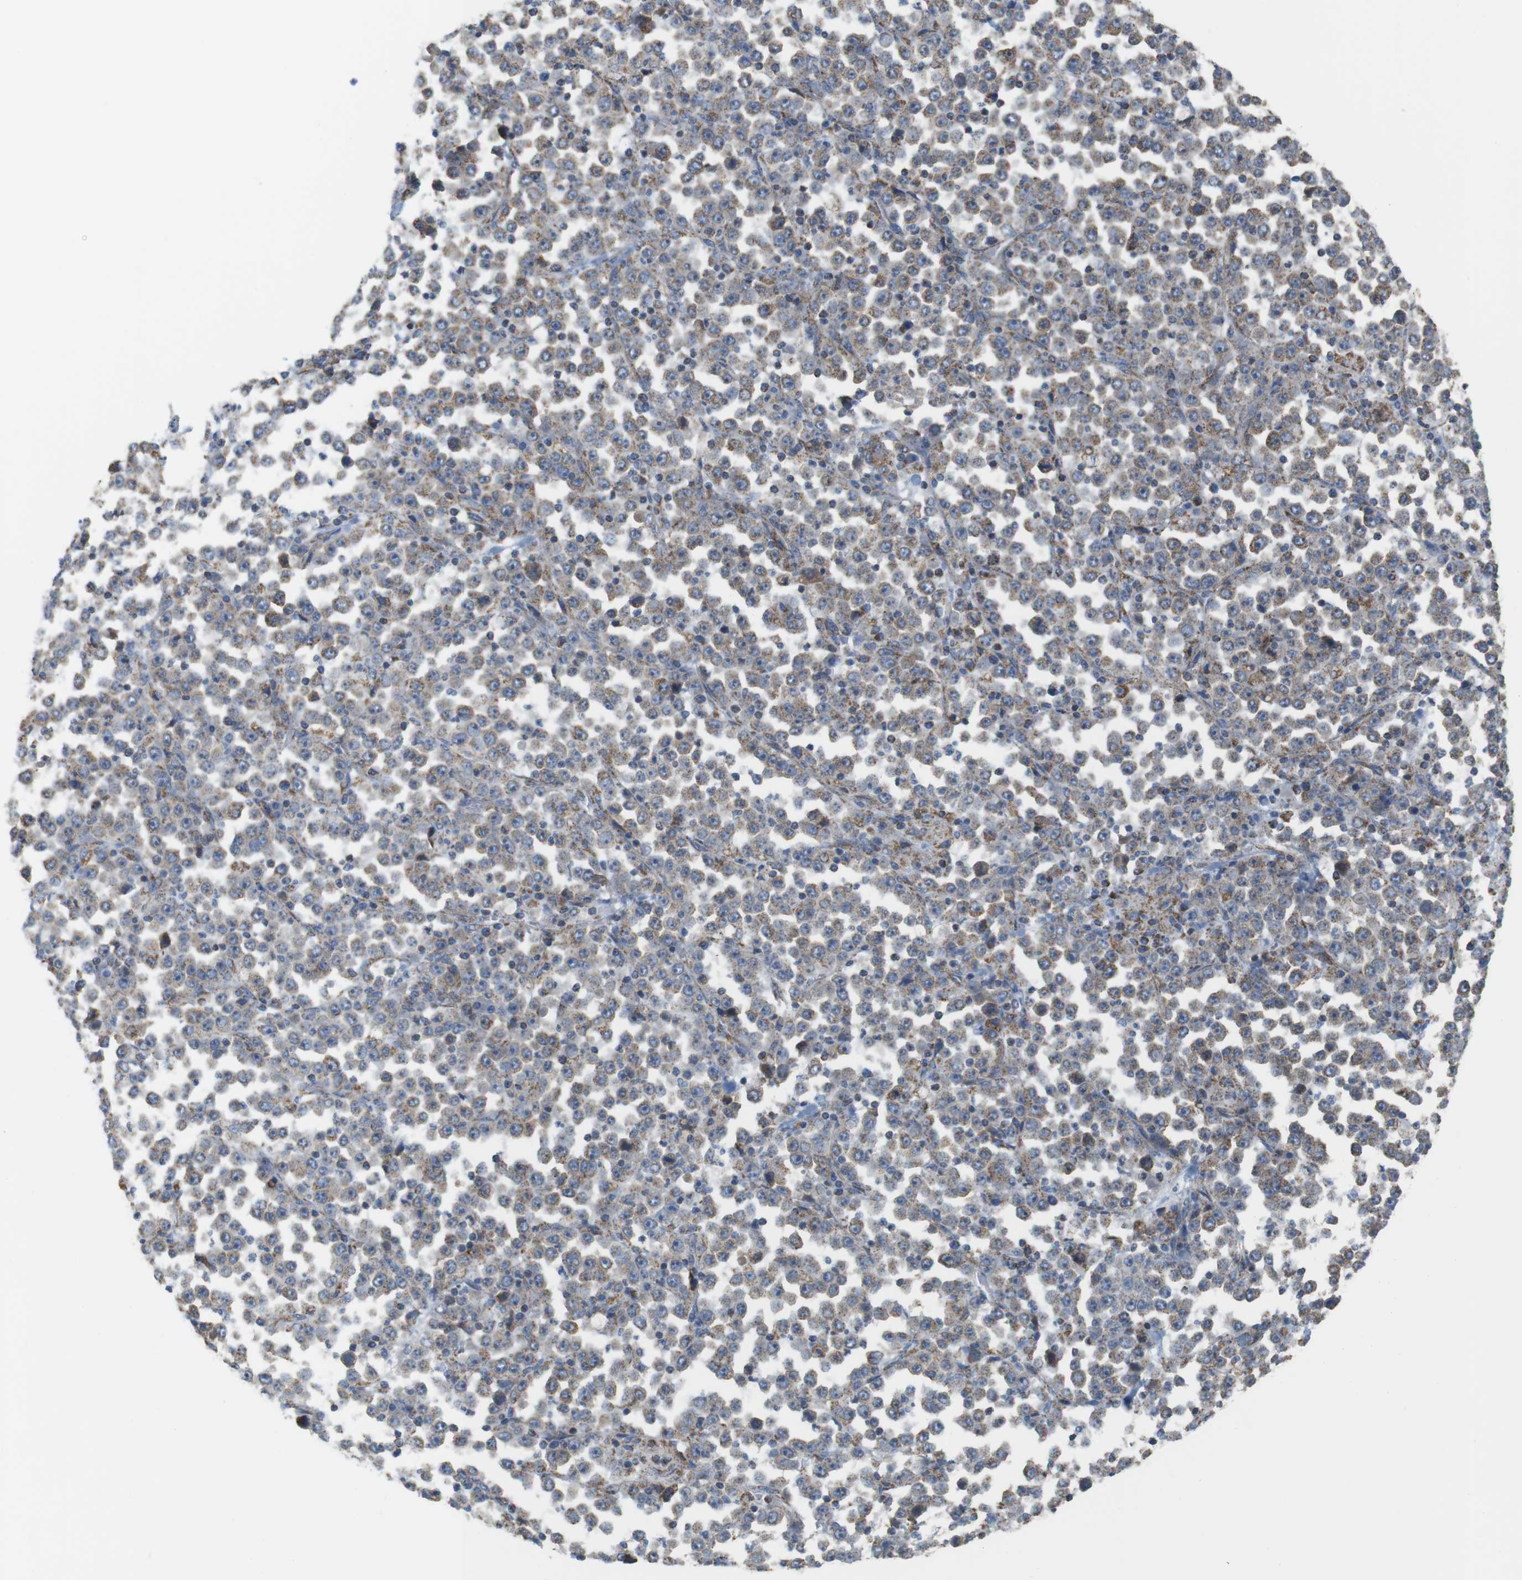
{"staining": {"intensity": "weak", "quantity": ">75%", "location": "cytoplasmic/membranous"}, "tissue": "stomach cancer", "cell_type": "Tumor cells", "image_type": "cancer", "snomed": [{"axis": "morphology", "description": "Normal tissue, NOS"}, {"axis": "morphology", "description": "Adenocarcinoma, NOS"}, {"axis": "topography", "description": "Stomach, upper"}, {"axis": "topography", "description": "Stomach"}], "caption": "Immunohistochemical staining of human stomach cancer (adenocarcinoma) reveals low levels of weak cytoplasmic/membranous protein positivity in approximately >75% of tumor cells.", "gene": "GRIK2", "patient": {"sex": "male", "age": 59}}